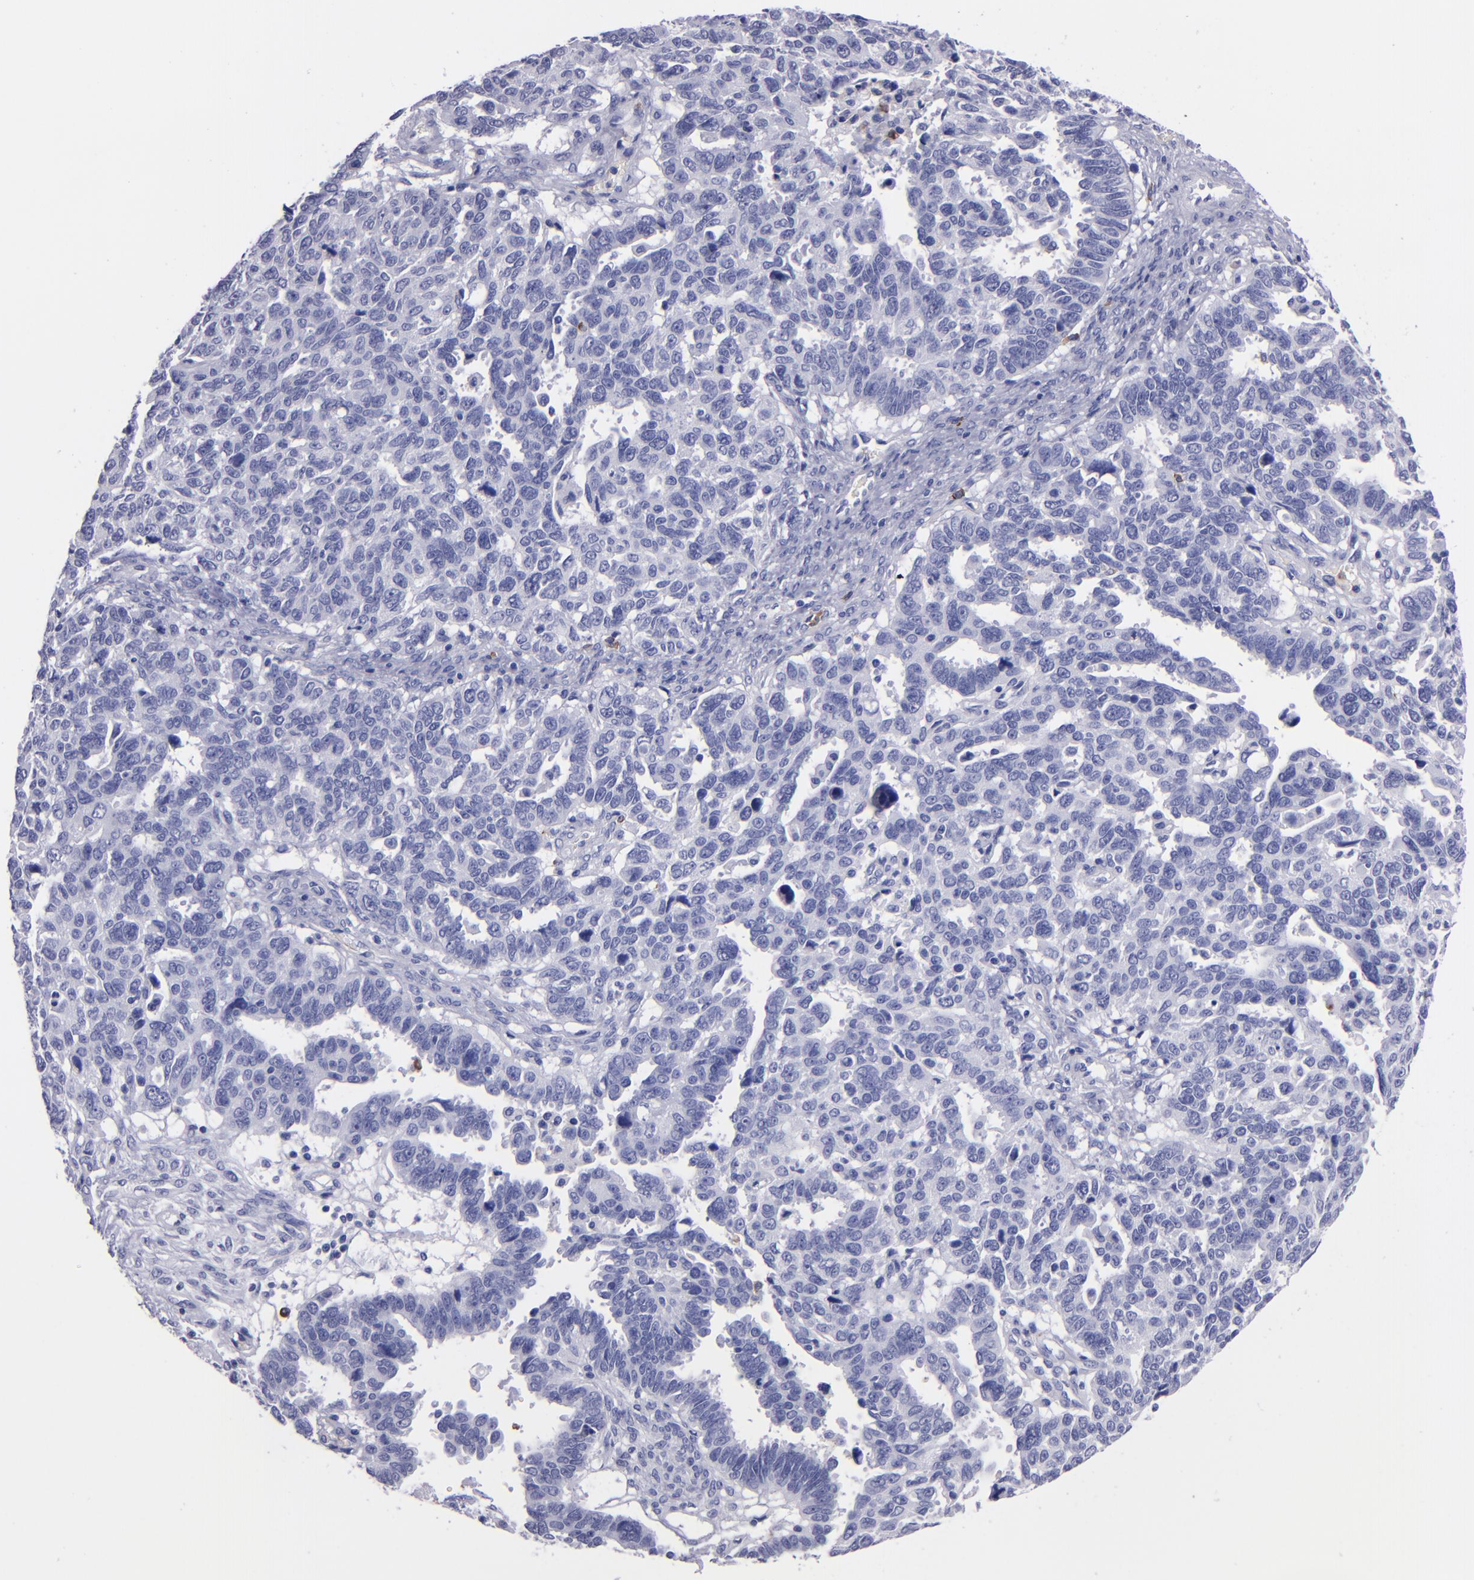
{"staining": {"intensity": "negative", "quantity": "none", "location": "none"}, "tissue": "ovarian cancer", "cell_type": "Tumor cells", "image_type": "cancer", "snomed": [{"axis": "morphology", "description": "Carcinoma, endometroid"}, {"axis": "morphology", "description": "Cystadenocarcinoma, serous, NOS"}, {"axis": "topography", "description": "Ovary"}], "caption": "Immunohistochemistry (IHC) micrograph of ovarian cancer stained for a protein (brown), which demonstrates no expression in tumor cells. (DAB IHC with hematoxylin counter stain).", "gene": "CR1", "patient": {"sex": "female", "age": 45}}